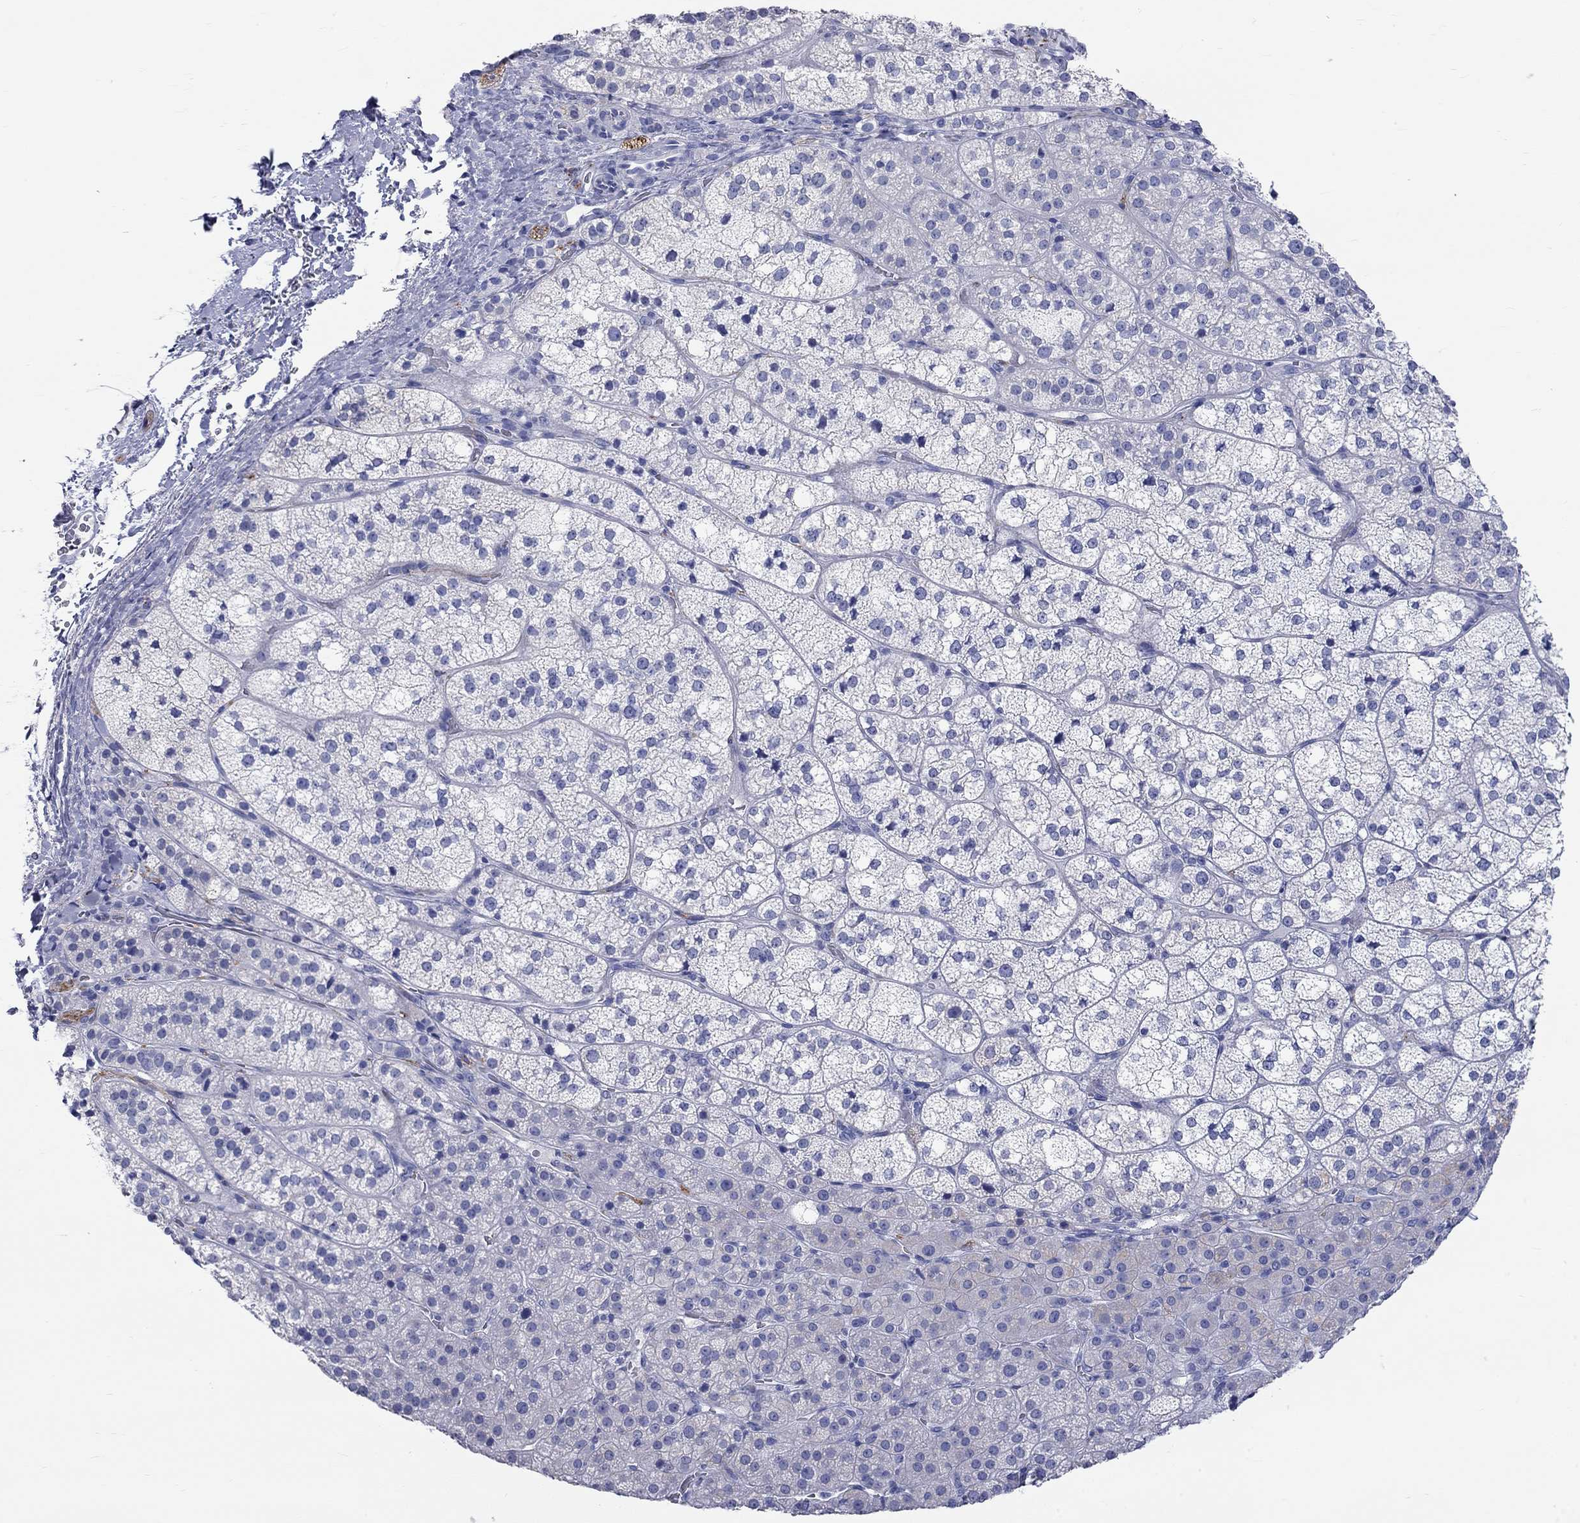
{"staining": {"intensity": "weak", "quantity": "<25%", "location": "cytoplasmic/membranous"}, "tissue": "adrenal gland", "cell_type": "Glandular cells", "image_type": "normal", "snomed": [{"axis": "morphology", "description": "Normal tissue, NOS"}, {"axis": "topography", "description": "Adrenal gland"}], "caption": "IHC image of normal adrenal gland: adrenal gland stained with DAB (3,3'-diaminobenzidine) reveals no significant protein expression in glandular cells. (Brightfield microscopy of DAB (3,3'-diaminobenzidine) immunohistochemistry (IHC) at high magnification).", "gene": "SPATA9", "patient": {"sex": "female", "age": 60}}